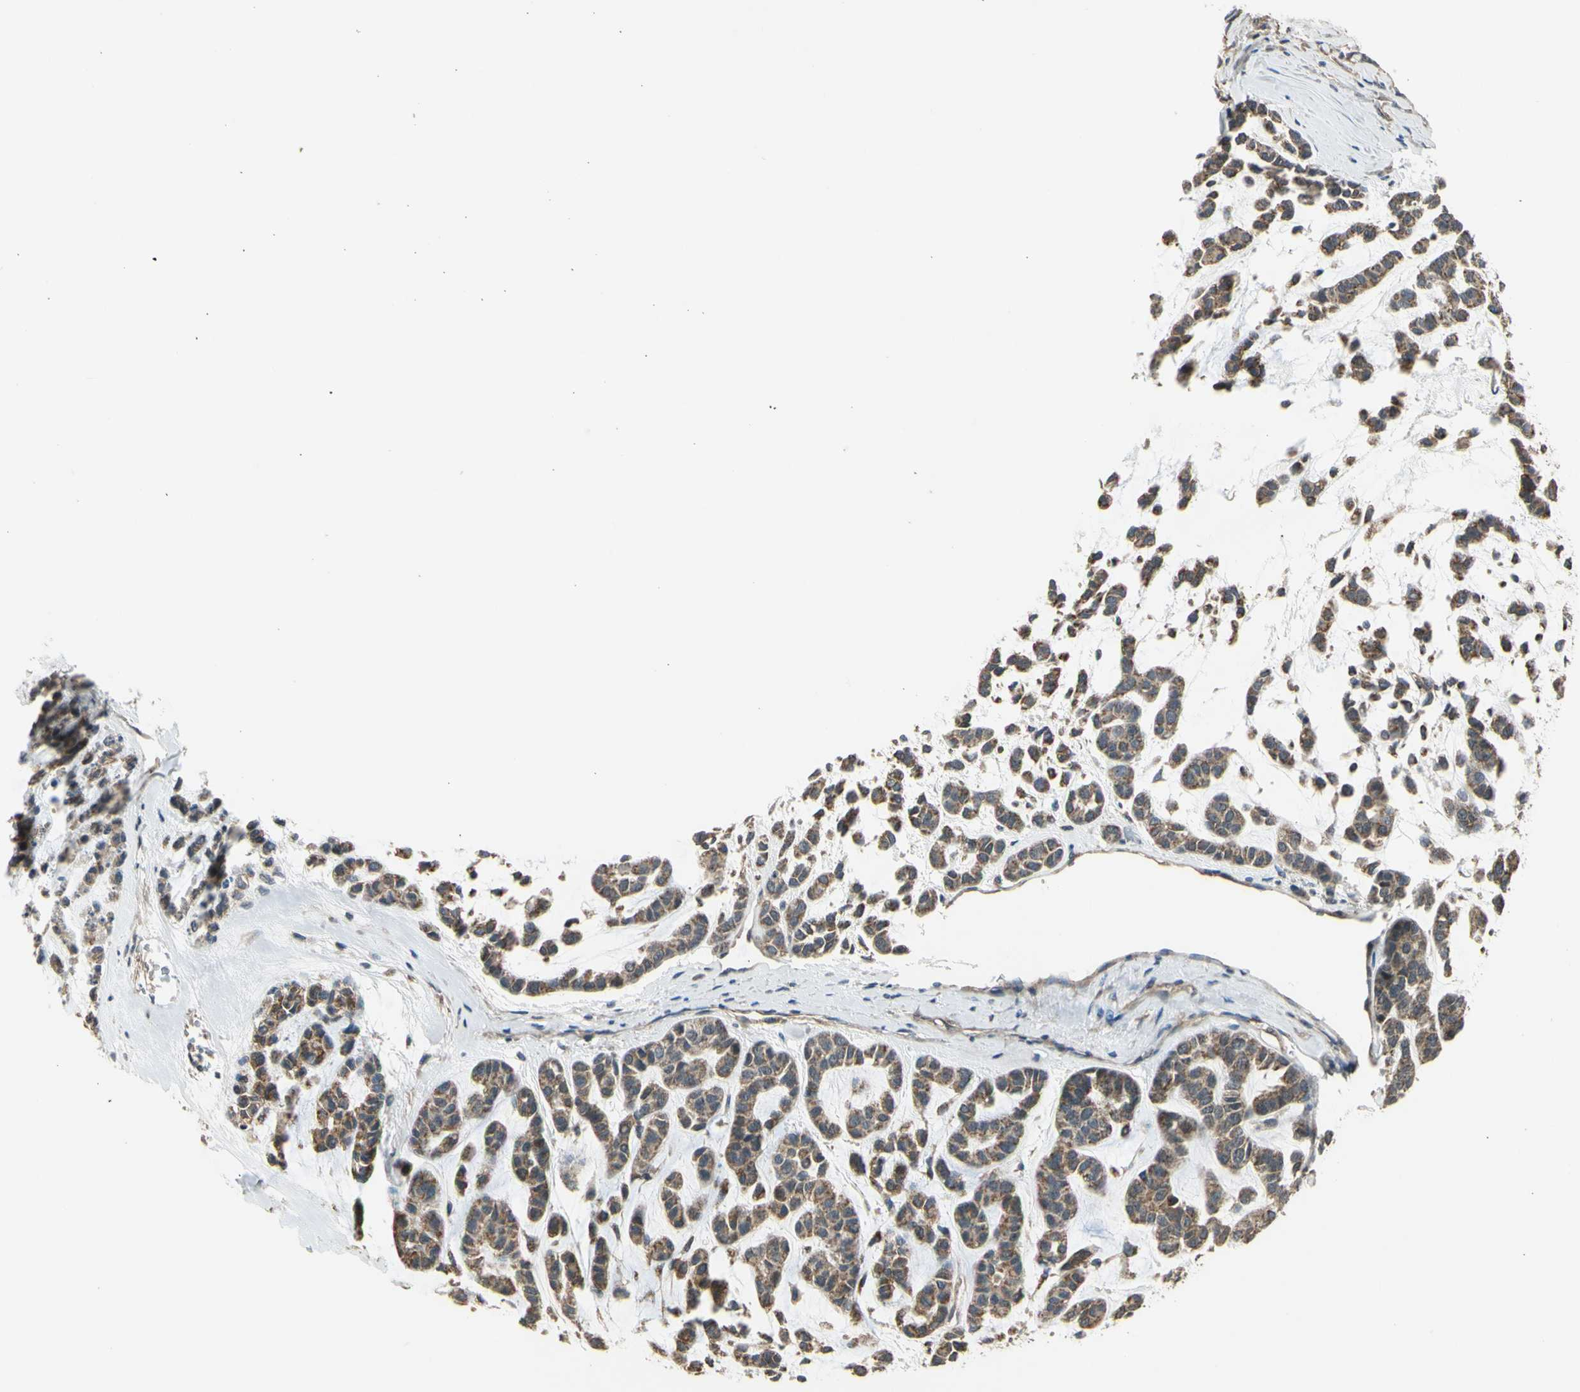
{"staining": {"intensity": "moderate", "quantity": ">75%", "location": "cytoplasmic/membranous"}, "tissue": "head and neck cancer", "cell_type": "Tumor cells", "image_type": "cancer", "snomed": [{"axis": "morphology", "description": "Adenocarcinoma, NOS"}, {"axis": "morphology", "description": "Adenoma, NOS"}, {"axis": "topography", "description": "Head-Neck"}], "caption": "Moderate cytoplasmic/membranous protein positivity is identified in approximately >75% of tumor cells in head and neck adenocarcinoma.", "gene": "EFNB2", "patient": {"sex": "female", "age": 55}}